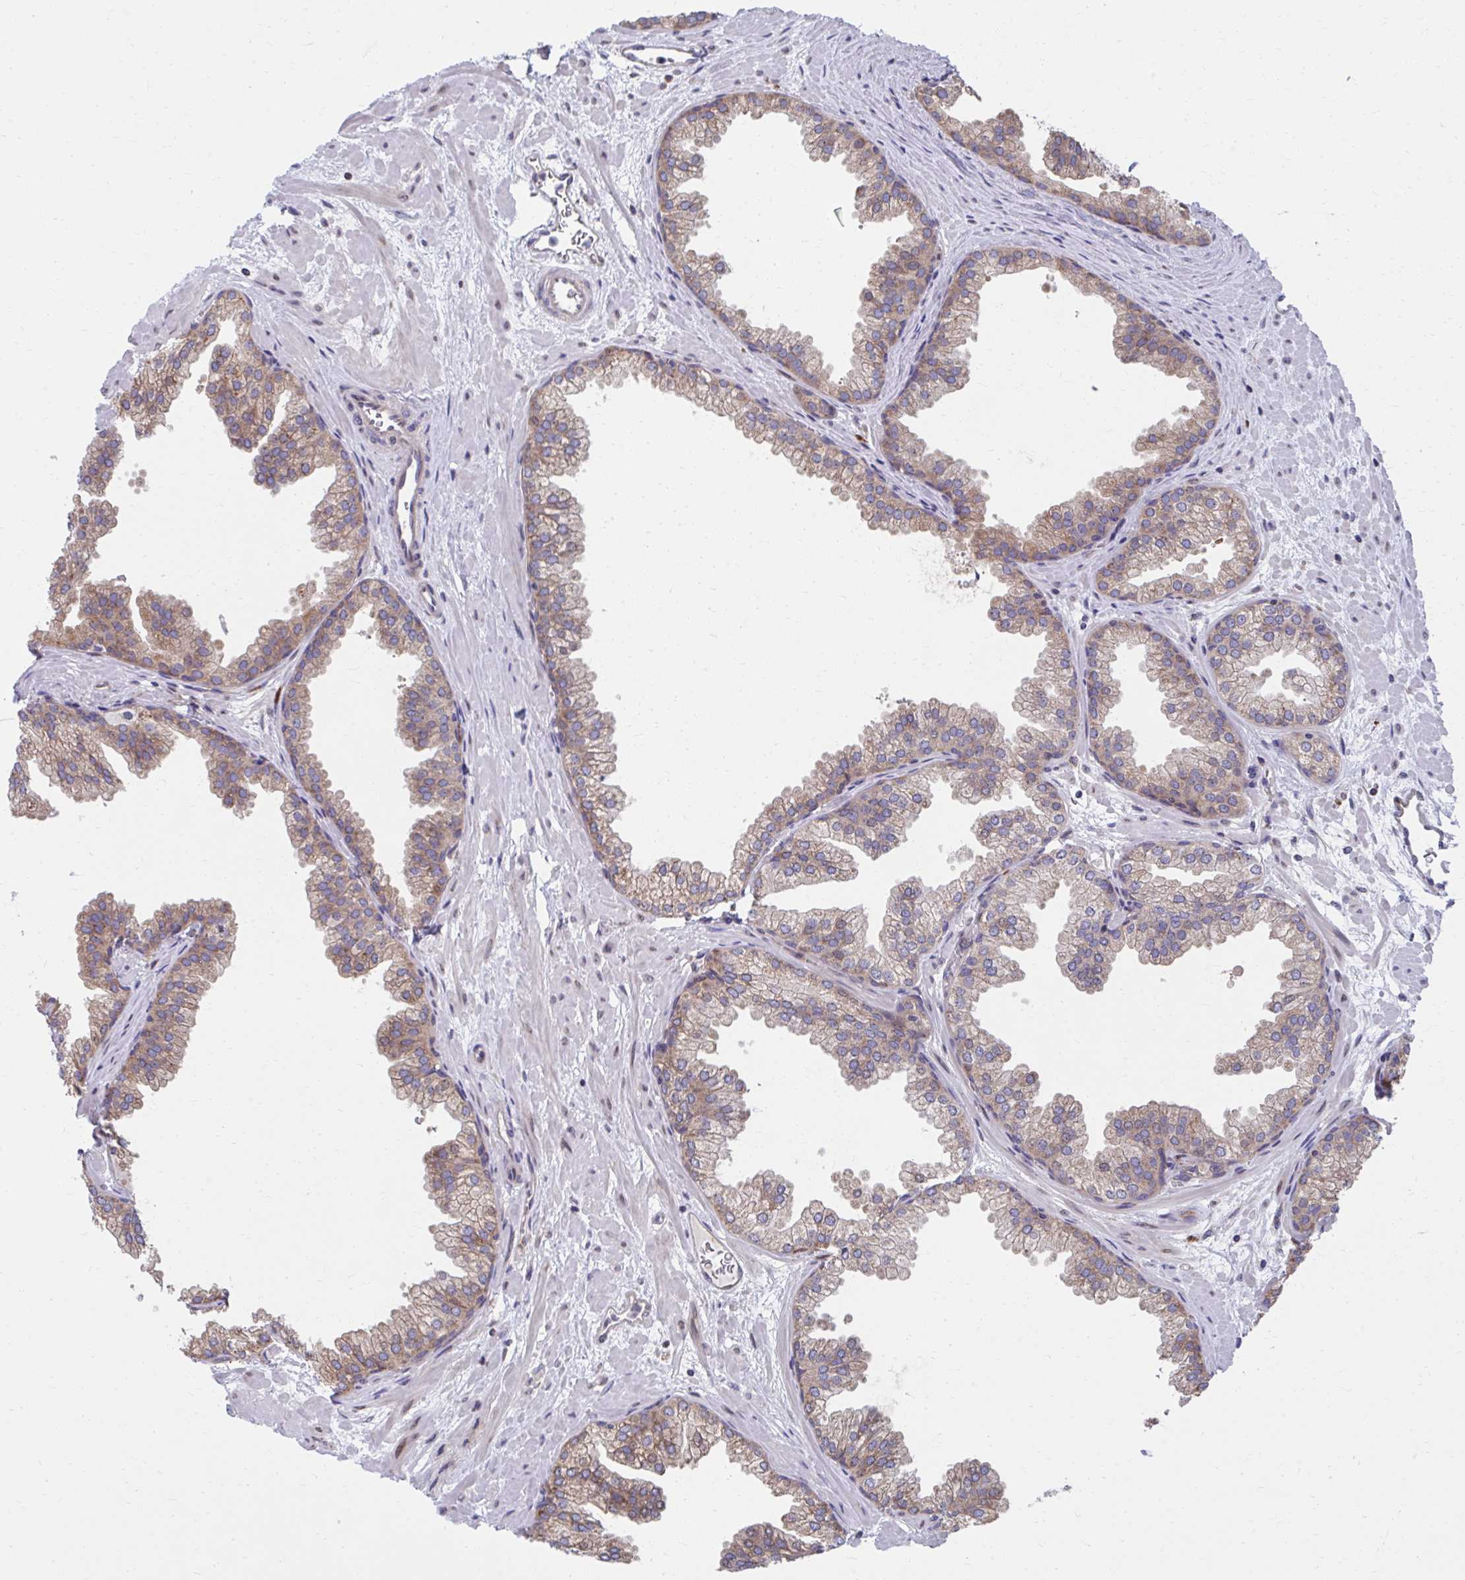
{"staining": {"intensity": "moderate", "quantity": ">75%", "location": "cytoplasmic/membranous"}, "tissue": "prostate", "cell_type": "Glandular cells", "image_type": "normal", "snomed": [{"axis": "morphology", "description": "Normal tissue, NOS"}, {"axis": "topography", "description": "Prostate"}], "caption": "Immunohistochemistry micrograph of normal prostate stained for a protein (brown), which demonstrates medium levels of moderate cytoplasmic/membranous expression in approximately >75% of glandular cells.", "gene": "ZNF778", "patient": {"sex": "male", "age": 37}}